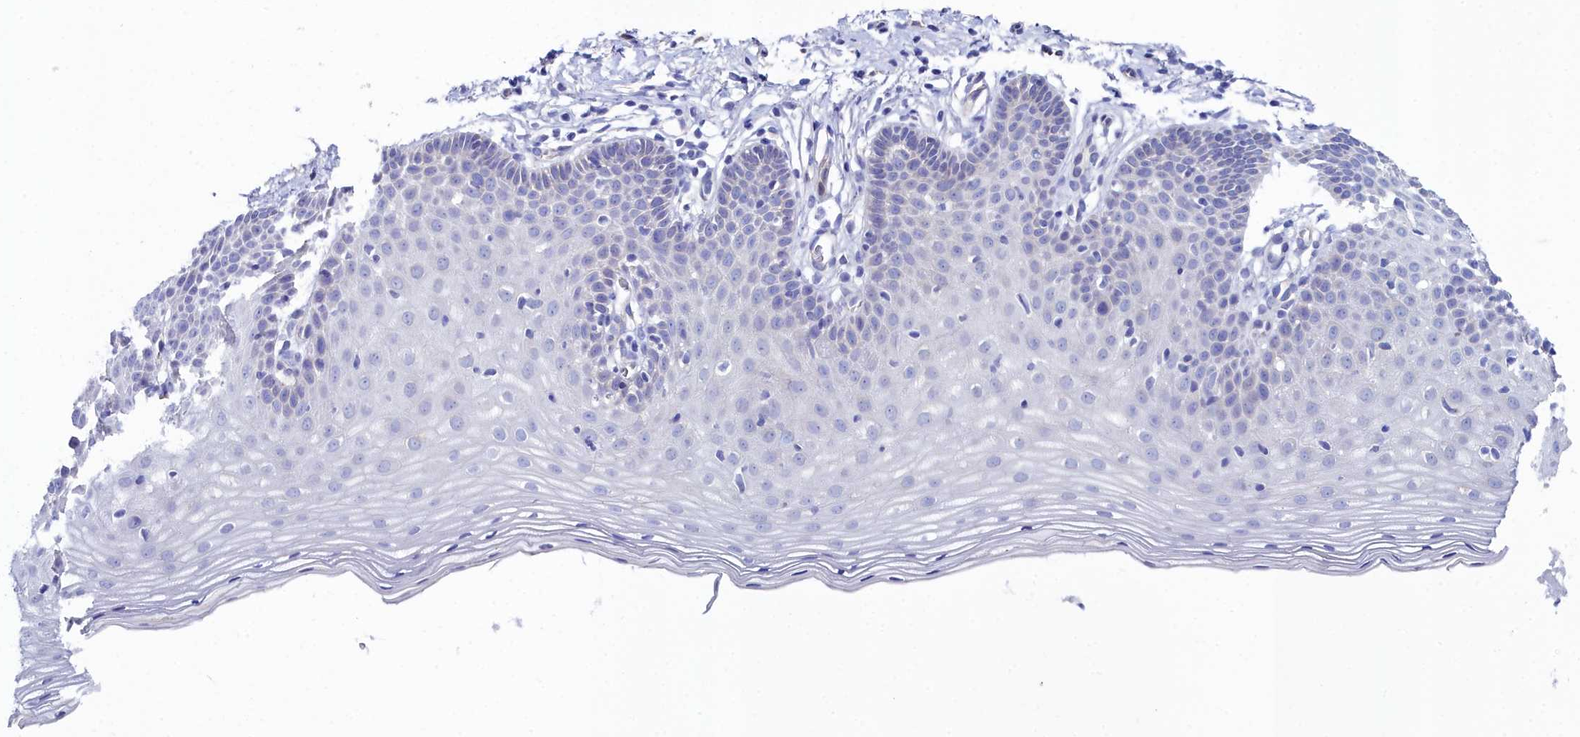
{"staining": {"intensity": "negative", "quantity": "none", "location": "none"}, "tissue": "cervix", "cell_type": "Glandular cells", "image_type": "normal", "snomed": [{"axis": "morphology", "description": "Normal tissue, NOS"}, {"axis": "topography", "description": "Cervix"}], "caption": "Protein analysis of benign cervix shows no significant positivity in glandular cells. (Immunohistochemistry (ihc), brightfield microscopy, high magnification).", "gene": "SLC49A3", "patient": {"sex": "female", "age": 36}}